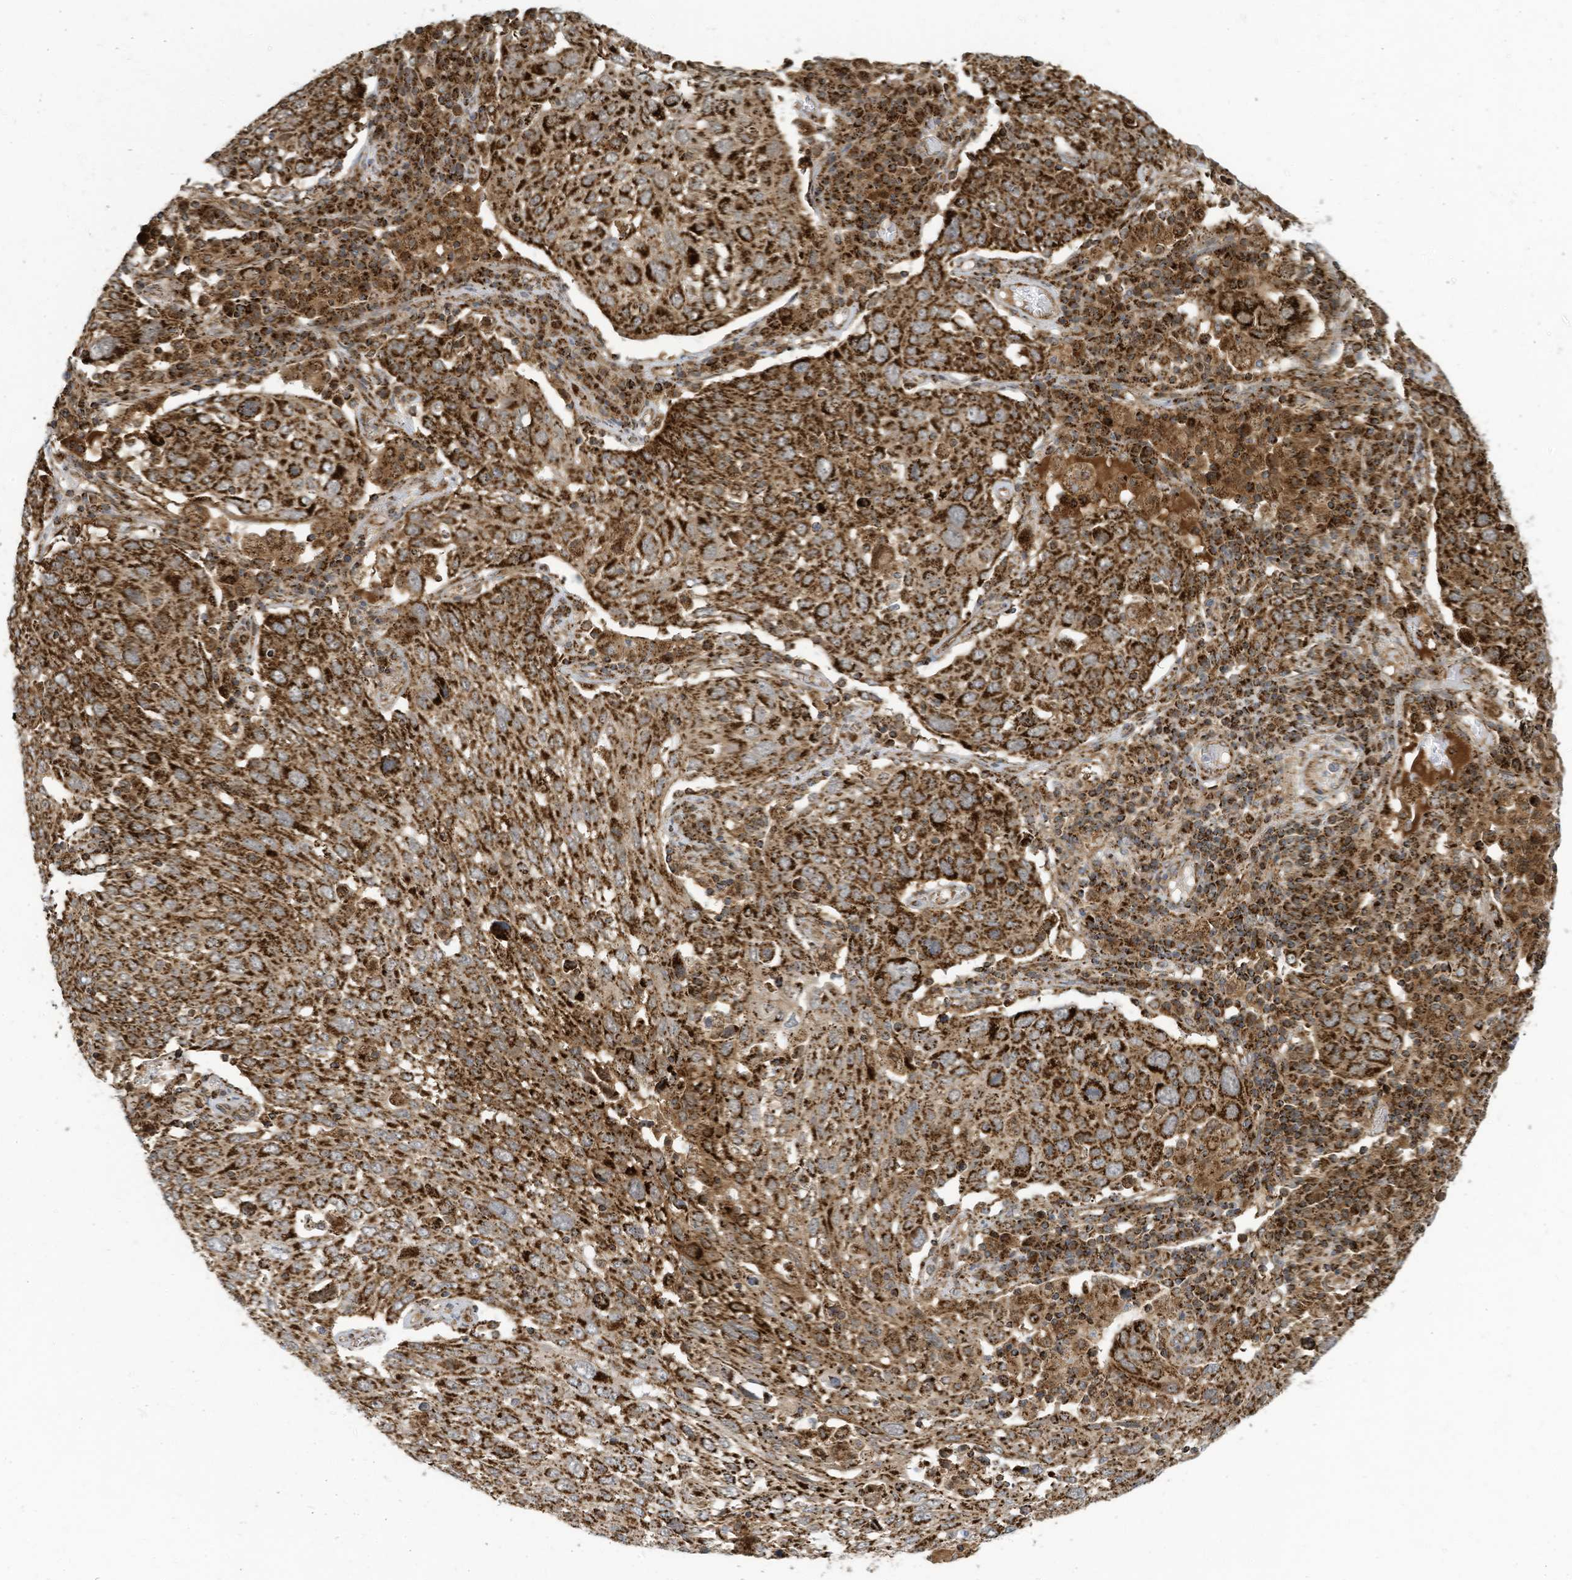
{"staining": {"intensity": "strong", "quantity": ">75%", "location": "cytoplasmic/membranous"}, "tissue": "lung cancer", "cell_type": "Tumor cells", "image_type": "cancer", "snomed": [{"axis": "morphology", "description": "Squamous cell carcinoma, NOS"}, {"axis": "topography", "description": "Lung"}], "caption": "Brown immunohistochemical staining in human squamous cell carcinoma (lung) reveals strong cytoplasmic/membranous expression in about >75% of tumor cells.", "gene": "COX10", "patient": {"sex": "male", "age": 65}}